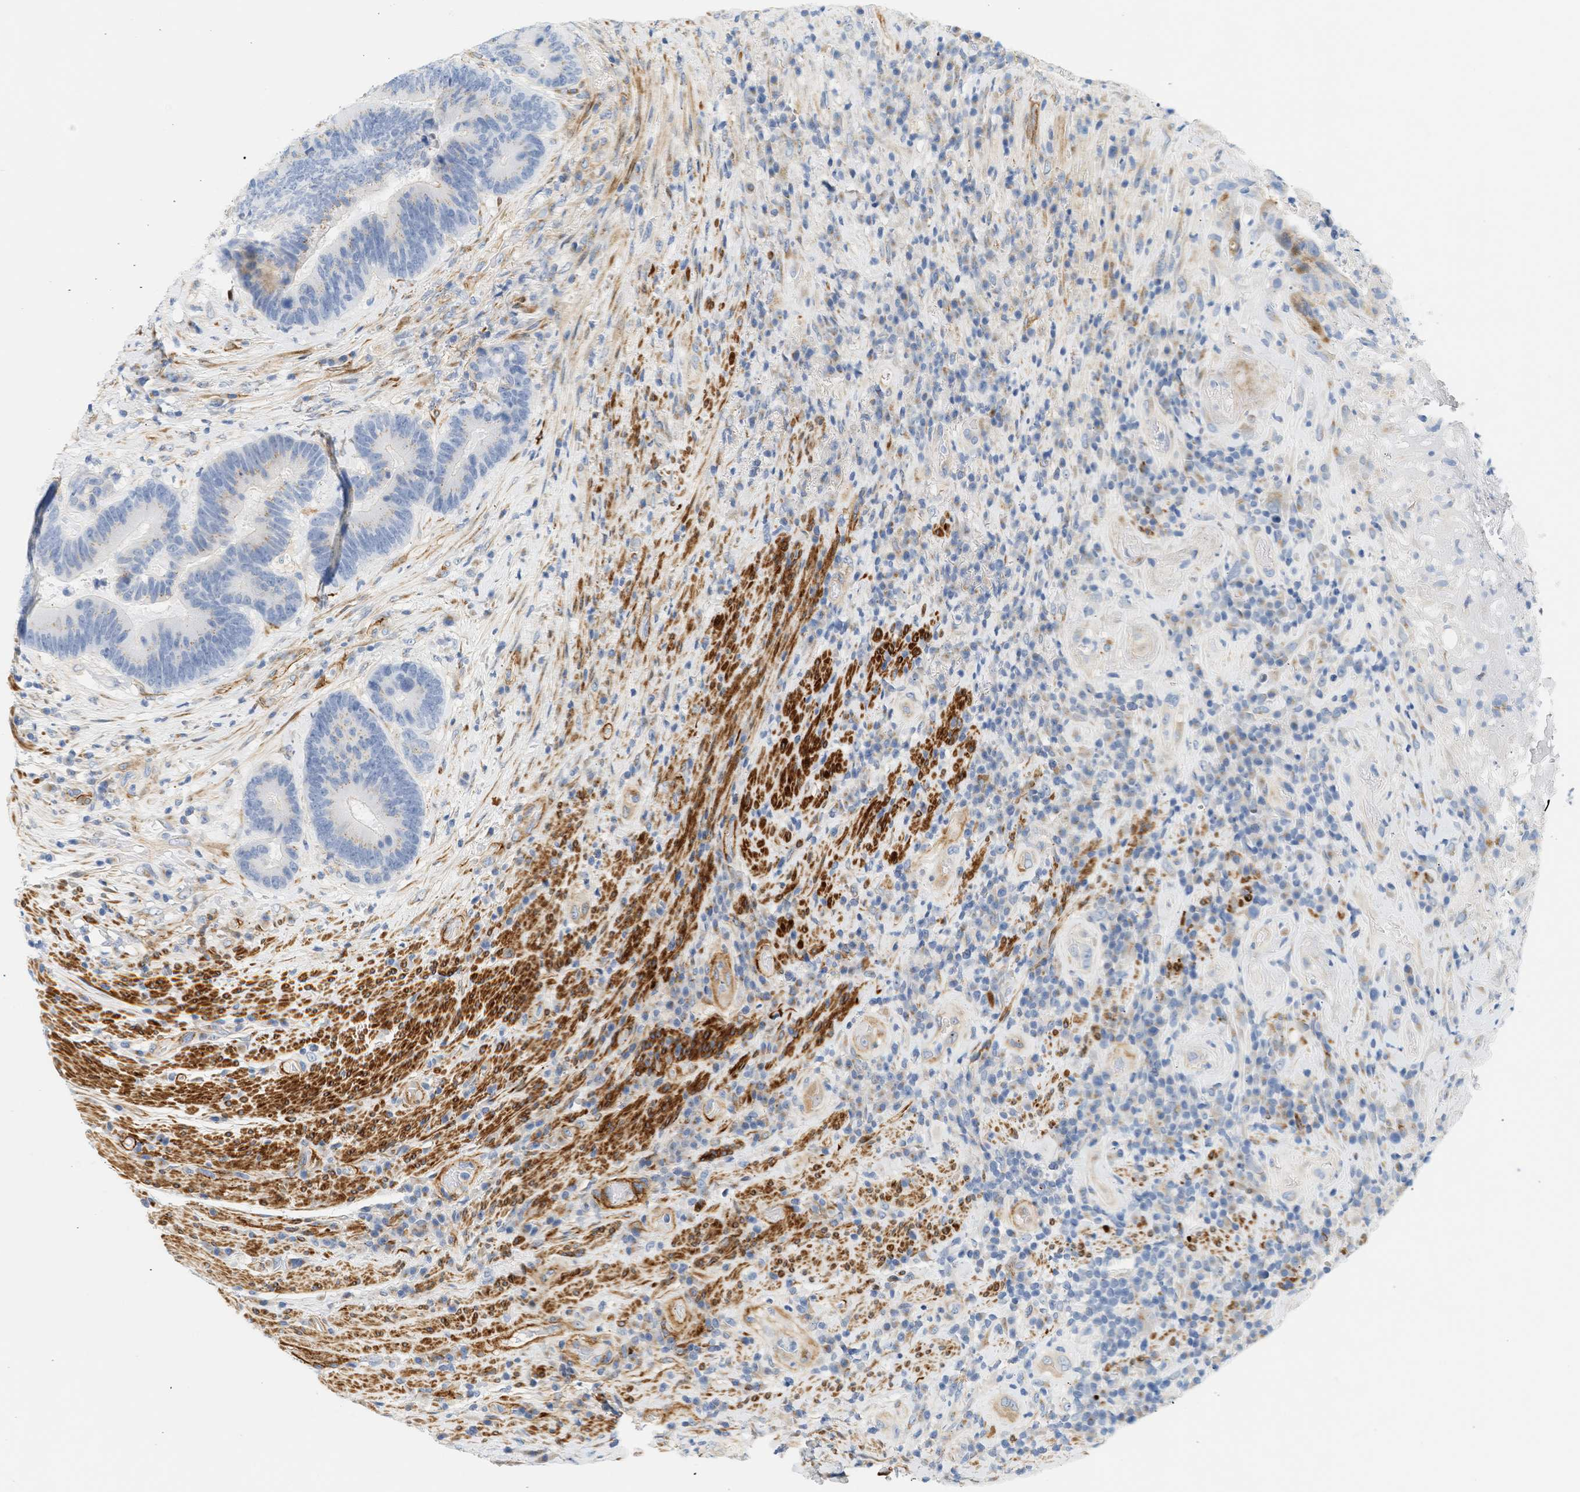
{"staining": {"intensity": "negative", "quantity": "none", "location": "none"}, "tissue": "colorectal cancer", "cell_type": "Tumor cells", "image_type": "cancer", "snomed": [{"axis": "morphology", "description": "Adenocarcinoma, NOS"}, {"axis": "topography", "description": "Rectum"}], "caption": "Immunohistochemistry micrograph of neoplastic tissue: colorectal adenocarcinoma stained with DAB (3,3'-diaminobenzidine) displays no significant protein expression in tumor cells.", "gene": "SLC30A7", "patient": {"sex": "female", "age": 89}}